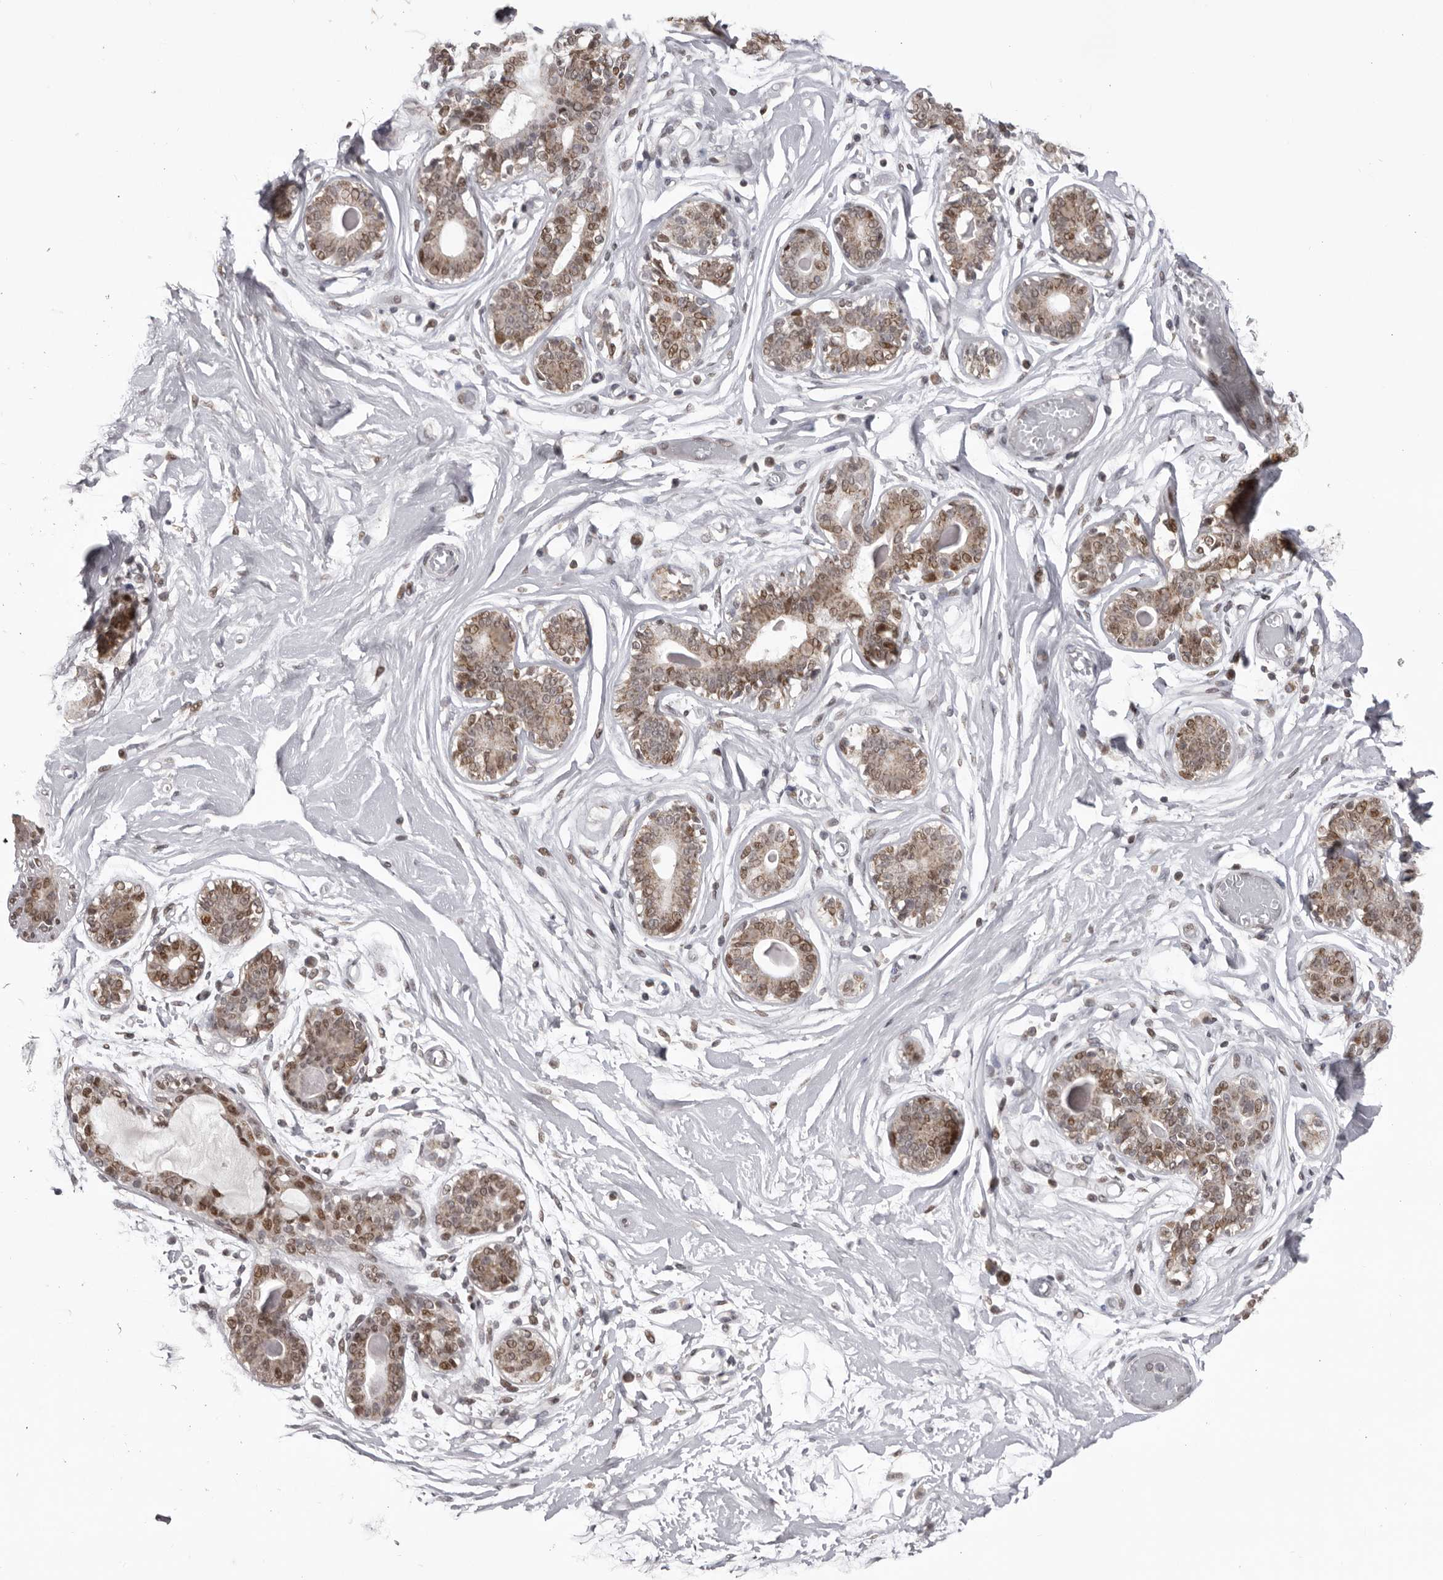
{"staining": {"intensity": "weak", "quantity": "25%-75%", "location": "nuclear"}, "tissue": "breast", "cell_type": "Adipocytes", "image_type": "normal", "snomed": [{"axis": "morphology", "description": "Normal tissue, NOS"}, {"axis": "topography", "description": "Breast"}], "caption": "This histopathology image demonstrates immunohistochemistry staining of normal breast, with low weak nuclear staining in approximately 25%-75% of adipocytes.", "gene": "C17orf99", "patient": {"sex": "female", "age": 45}}